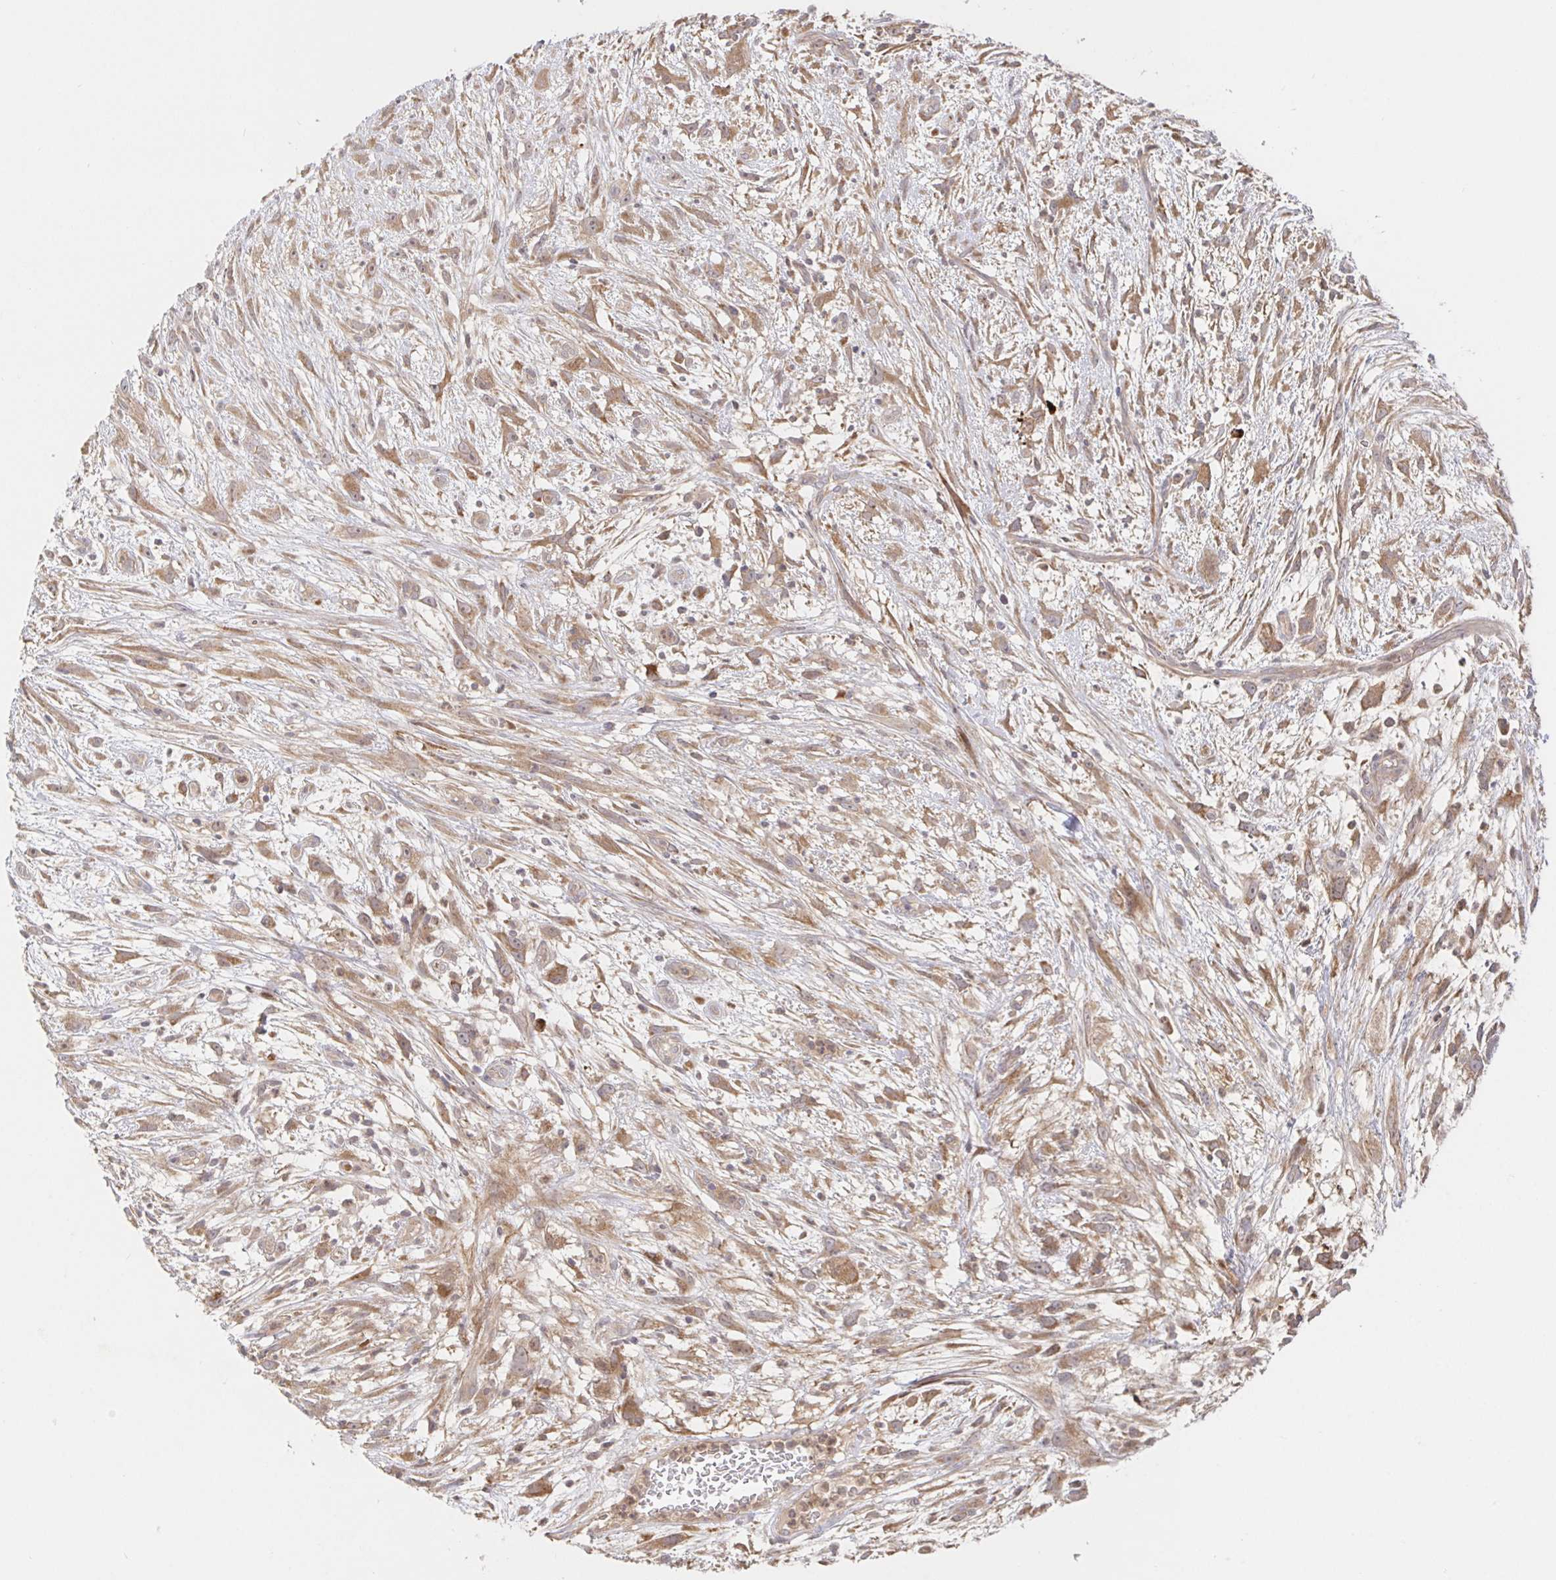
{"staining": {"intensity": "moderate", "quantity": ">75%", "location": "cytoplasmic/membranous"}, "tissue": "head and neck cancer", "cell_type": "Tumor cells", "image_type": "cancer", "snomed": [{"axis": "morphology", "description": "Squamous cell carcinoma, NOS"}, {"axis": "topography", "description": "Head-Neck"}], "caption": "DAB immunohistochemical staining of head and neck squamous cell carcinoma shows moderate cytoplasmic/membranous protein staining in approximately >75% of tumor cells. The protein of interest is shown in brown color, while the nuclei are stained blue.", "gene": "AACS", "patient": {"sex": "male", "age": 65}}